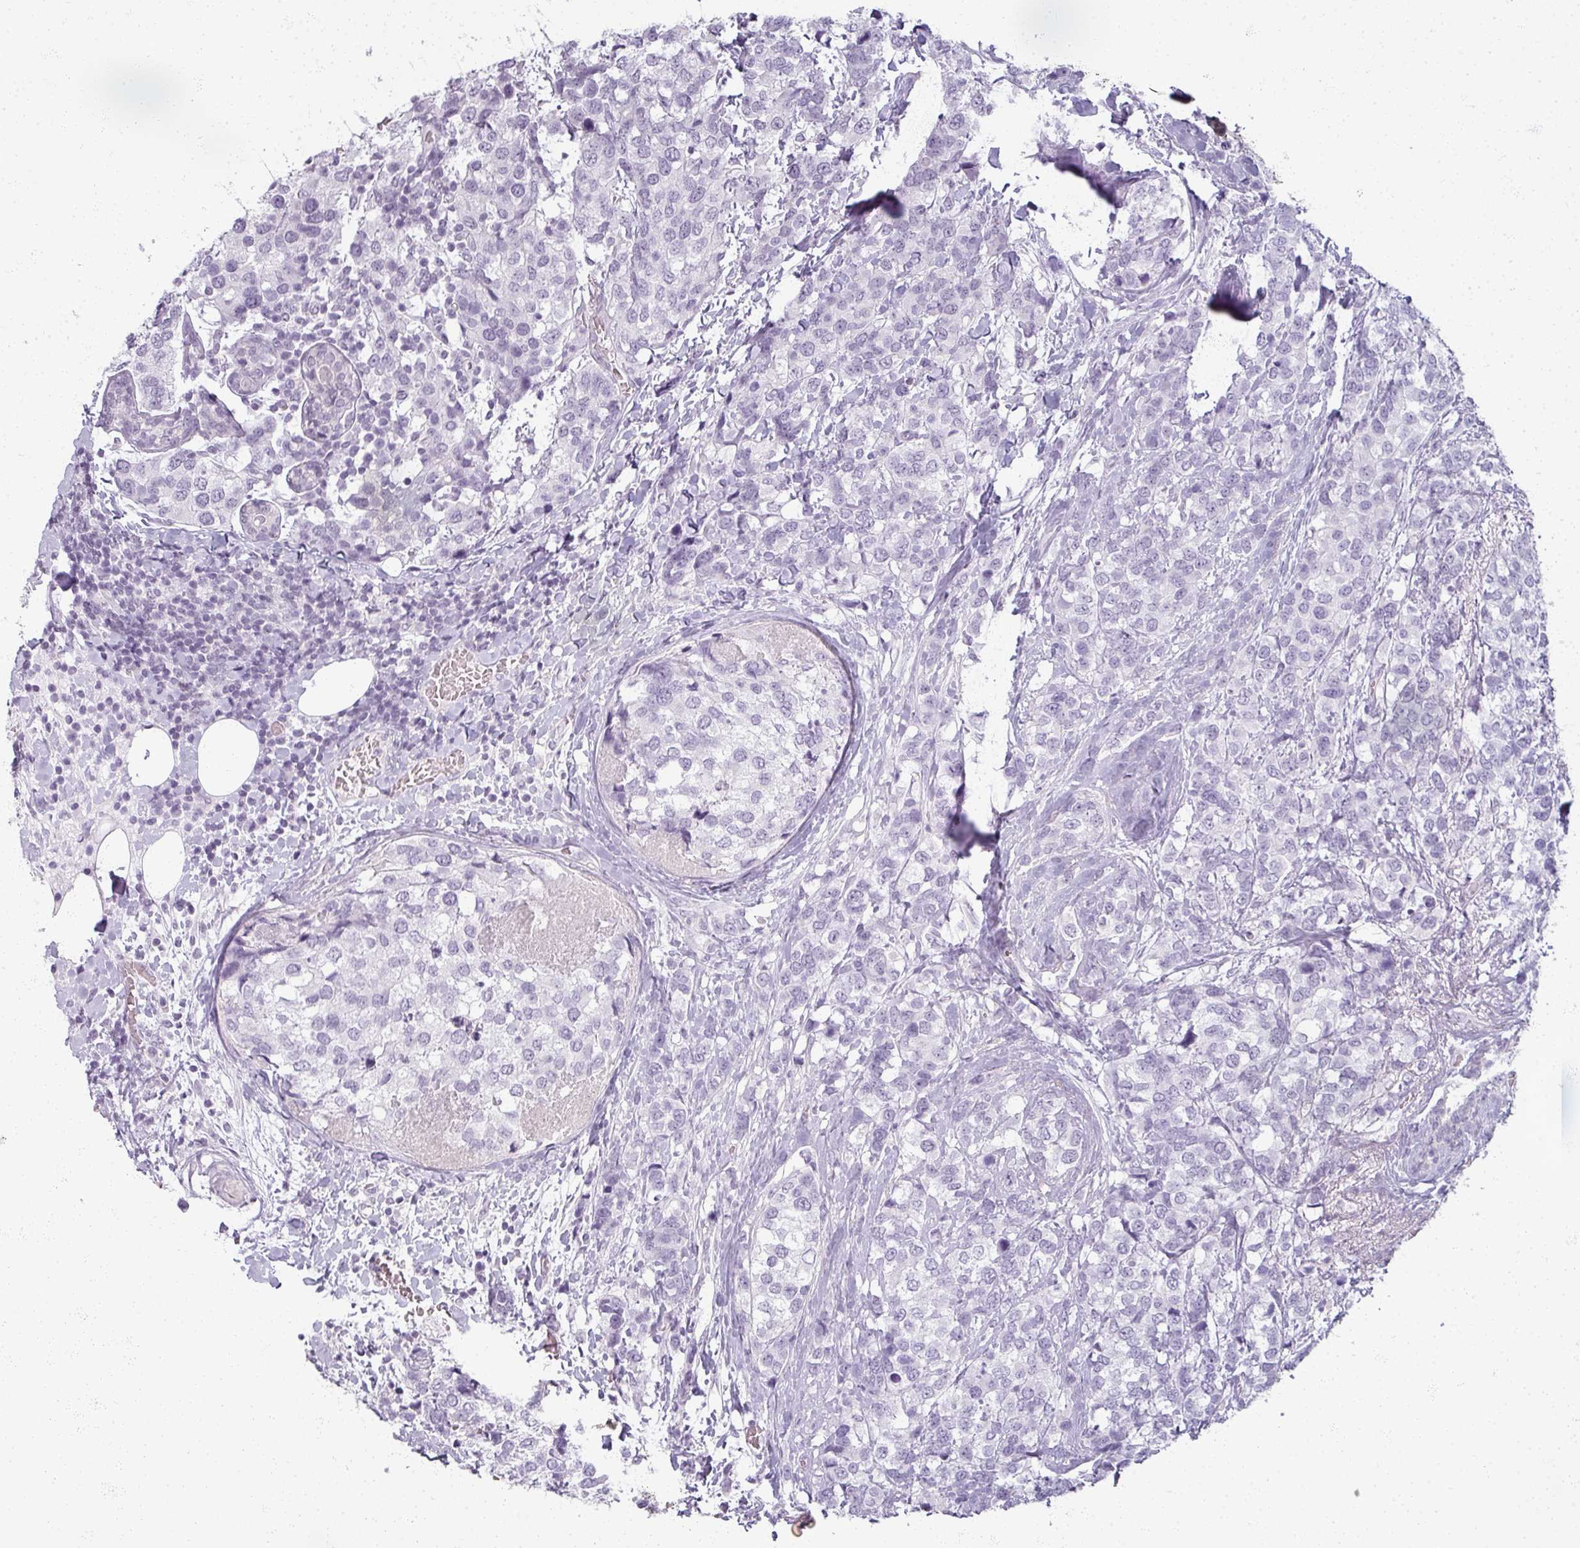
{"staining": {"intensity": "negative", "quantity": "none", "location": "none"}, "tissue": "breast cancer", "cell_type": "Tumor cells", "image_type": "cancer", "snomed": [{"axis": "morphology", "description": "Lobular carcinoma"}, {"axis": "topography", "description": "Breast"}], "caption": "This micrograph is of breast cancer stained with immunohistochemistry (IHC) to label a protein in brown with the nuclei are counter-stained blue. There is no positivity in tumor cells.", "gene": "RFPL2", "patient": {"sex": "female", "age": 59}}